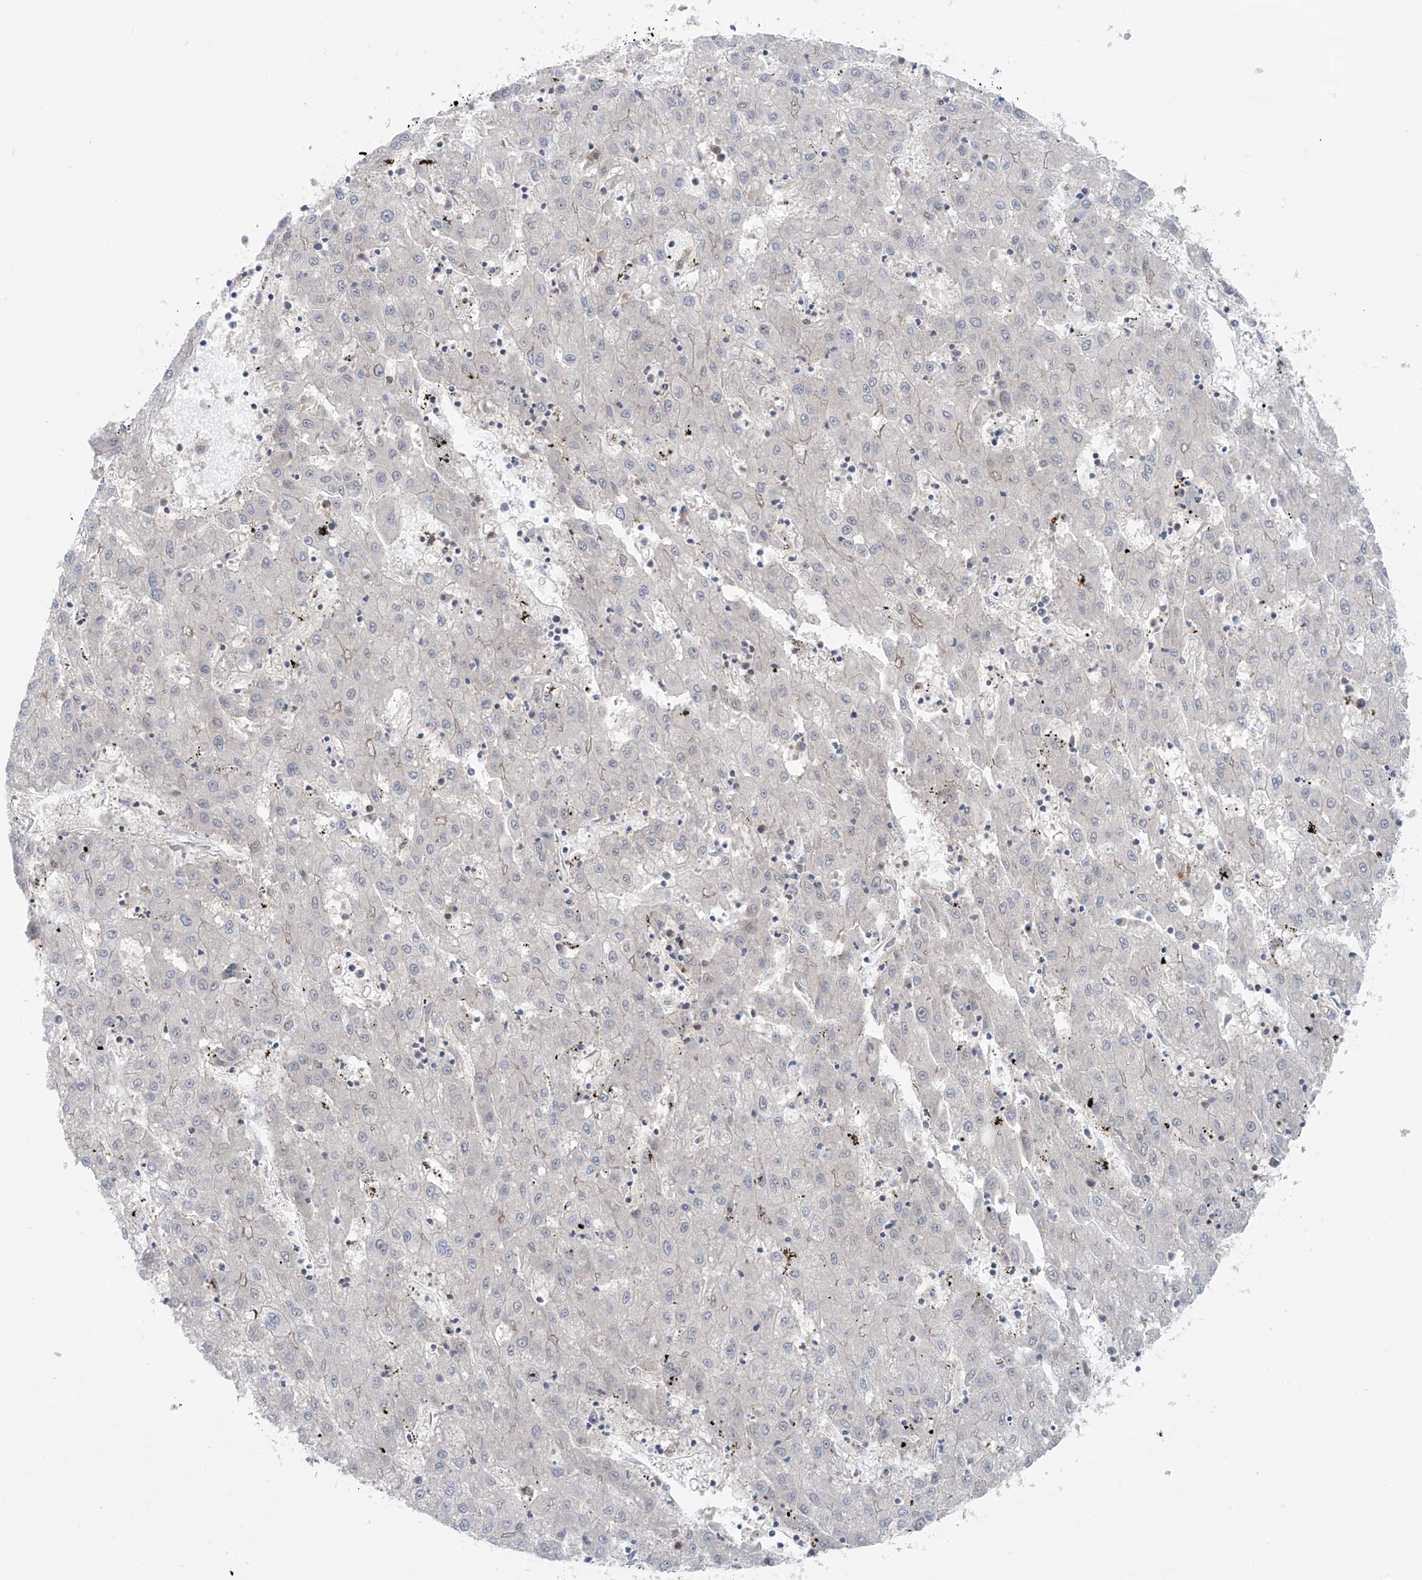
{"staining": {"intensity": "negative", "quantity": "none", "location": "none"}, "tissue": "liver cancer", "cell_type": "Tumor cells", "image_type": "cancer", "snomed": [{"axis": "morphology", "description": "Carcinoma, Hepatocellular, NOS"}, {"axis": "topography", "description": "Liver"}], "caption": "Image shows no protein staining in tumor cells of liver cancer tissue.", "gene": "PPAT", "patient": {"sex": "male", "age": 72}}